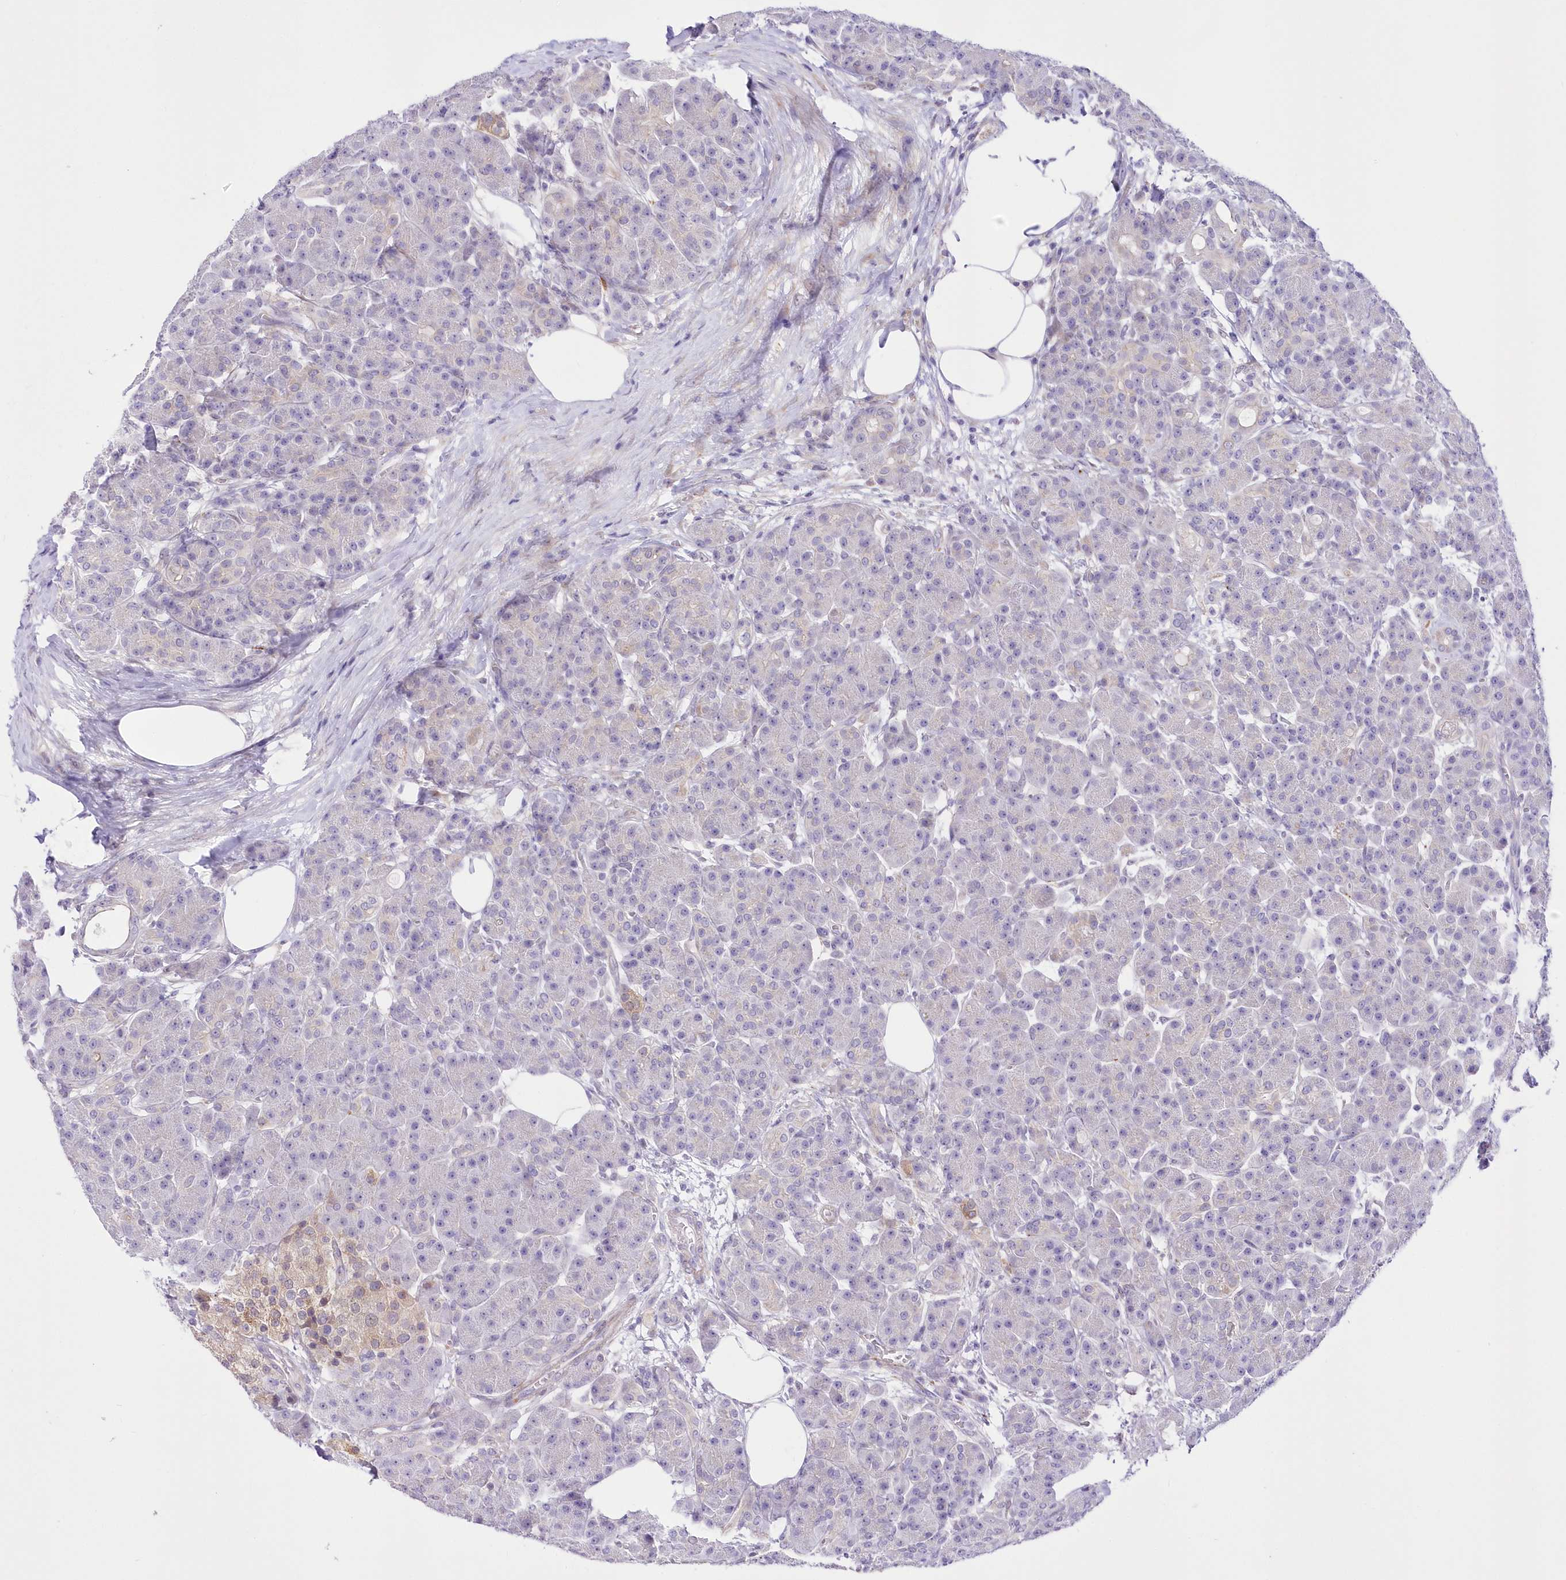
{"staining": {"intensity": "negative", "quantity": "none", "location": "none"}, "tissue": "pancreas", "cell_type": "Exocrine glandular cells", "image_type": "normal", "snomed": [{"axis": "morphology", "description": "Normal tissue, NOS"}, {"axis": "topography", "description": "Pancreas"}], "caption": "Exocrine glandular cells are negative for brown protein staining in benign pancreas. (DAB immunohistochemistry visualized using brightfield microscopy, high magnification).", "gene": "FAM241B", "patient": {"sex": "male", "age": 63}}